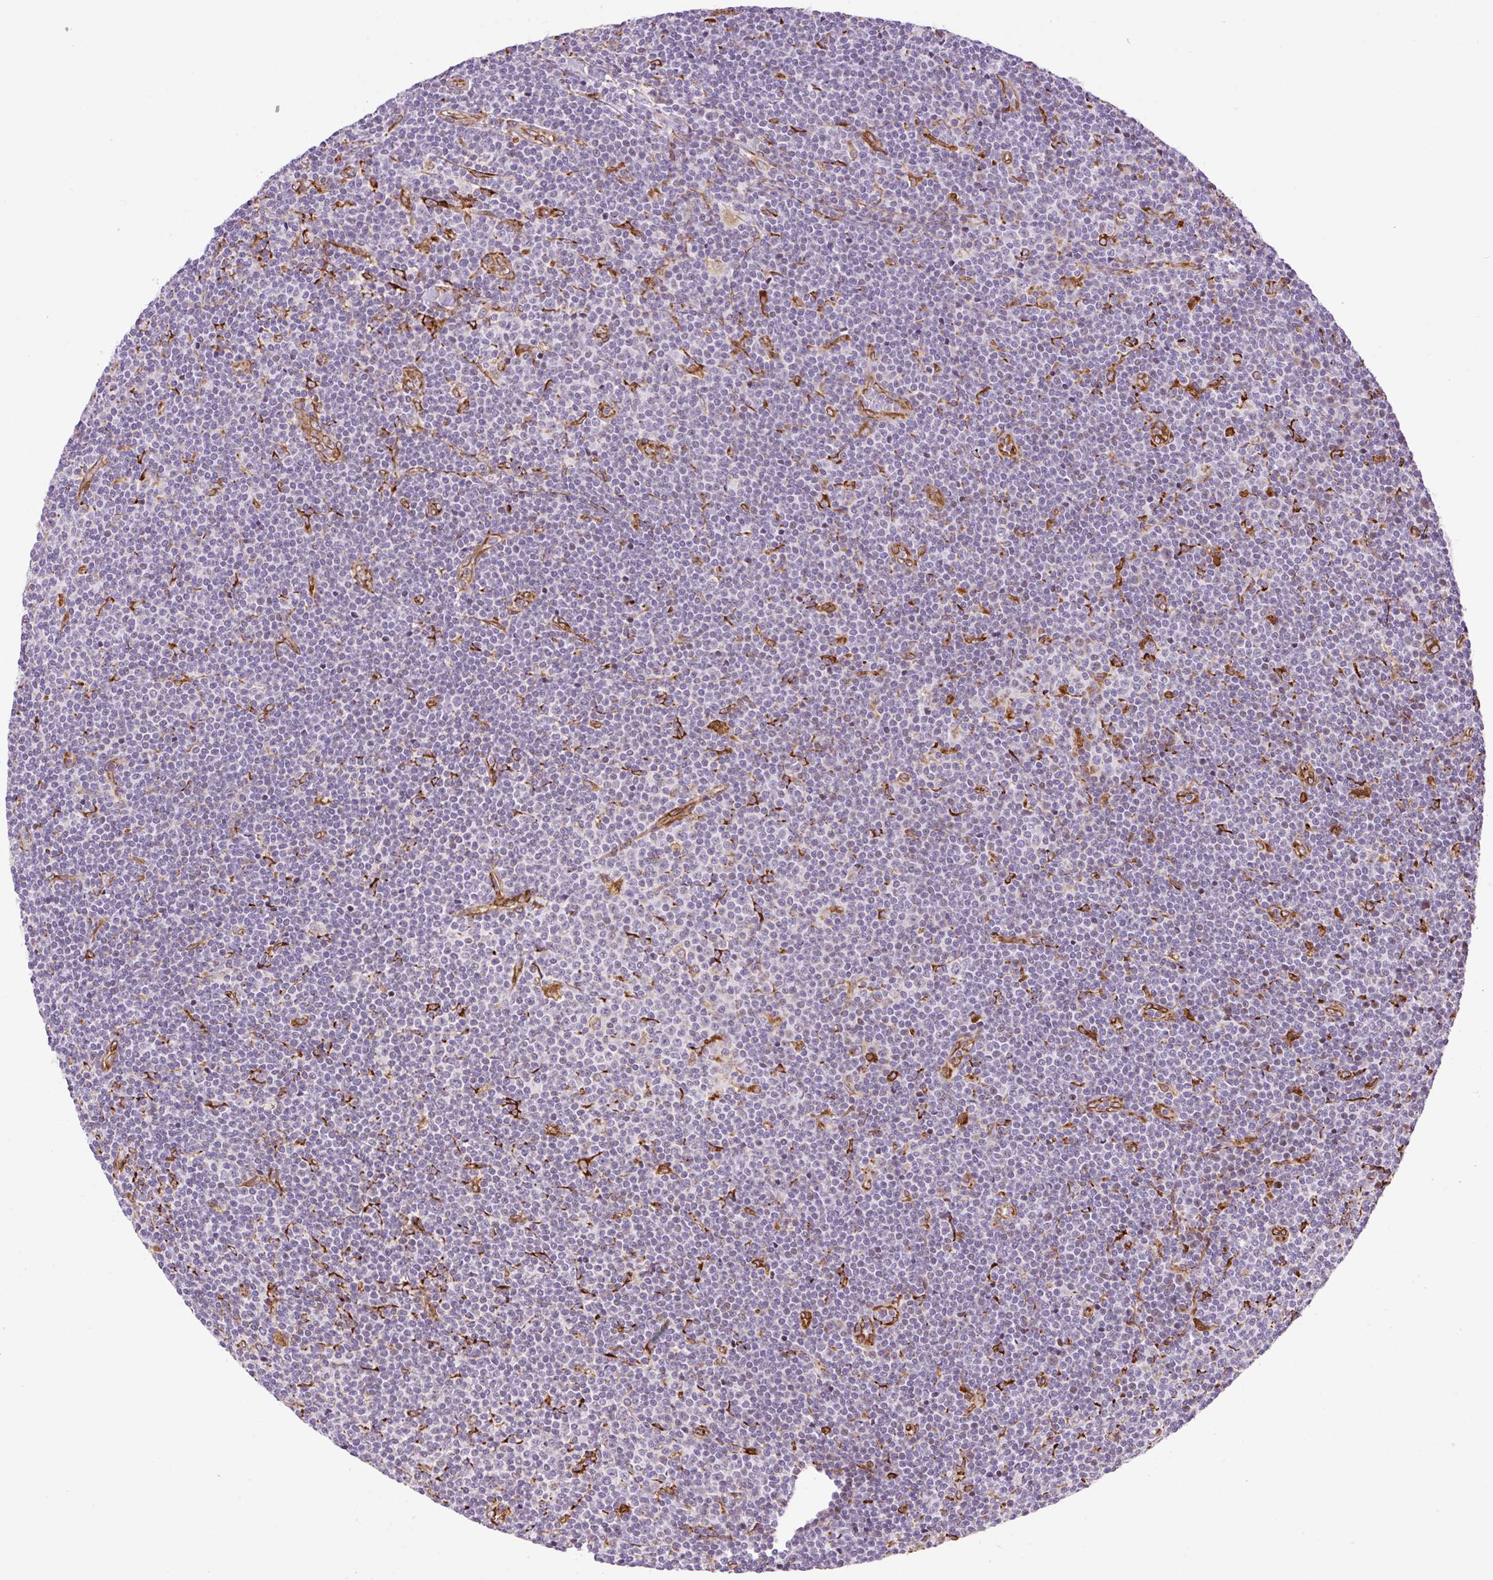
{"staining": {"intensity": "negative", "quantity": "none", "location": "none"}, "tissue": "lymphoma", "cell_type": "Tumor cells", "image_type": "cancer", "snomed": [{"axis": "morphology", "description": "Malignant lymphoma, non-Hodgkin's type, Low grade"}, {"axis": "topography", "description": "Lymph node"}], "caption": "Photomicrograph shows no protein staining in tumor cells of lymphoma tissue.", "gene": "RAB30", "patient": {"sex": "male", "age": 48}}